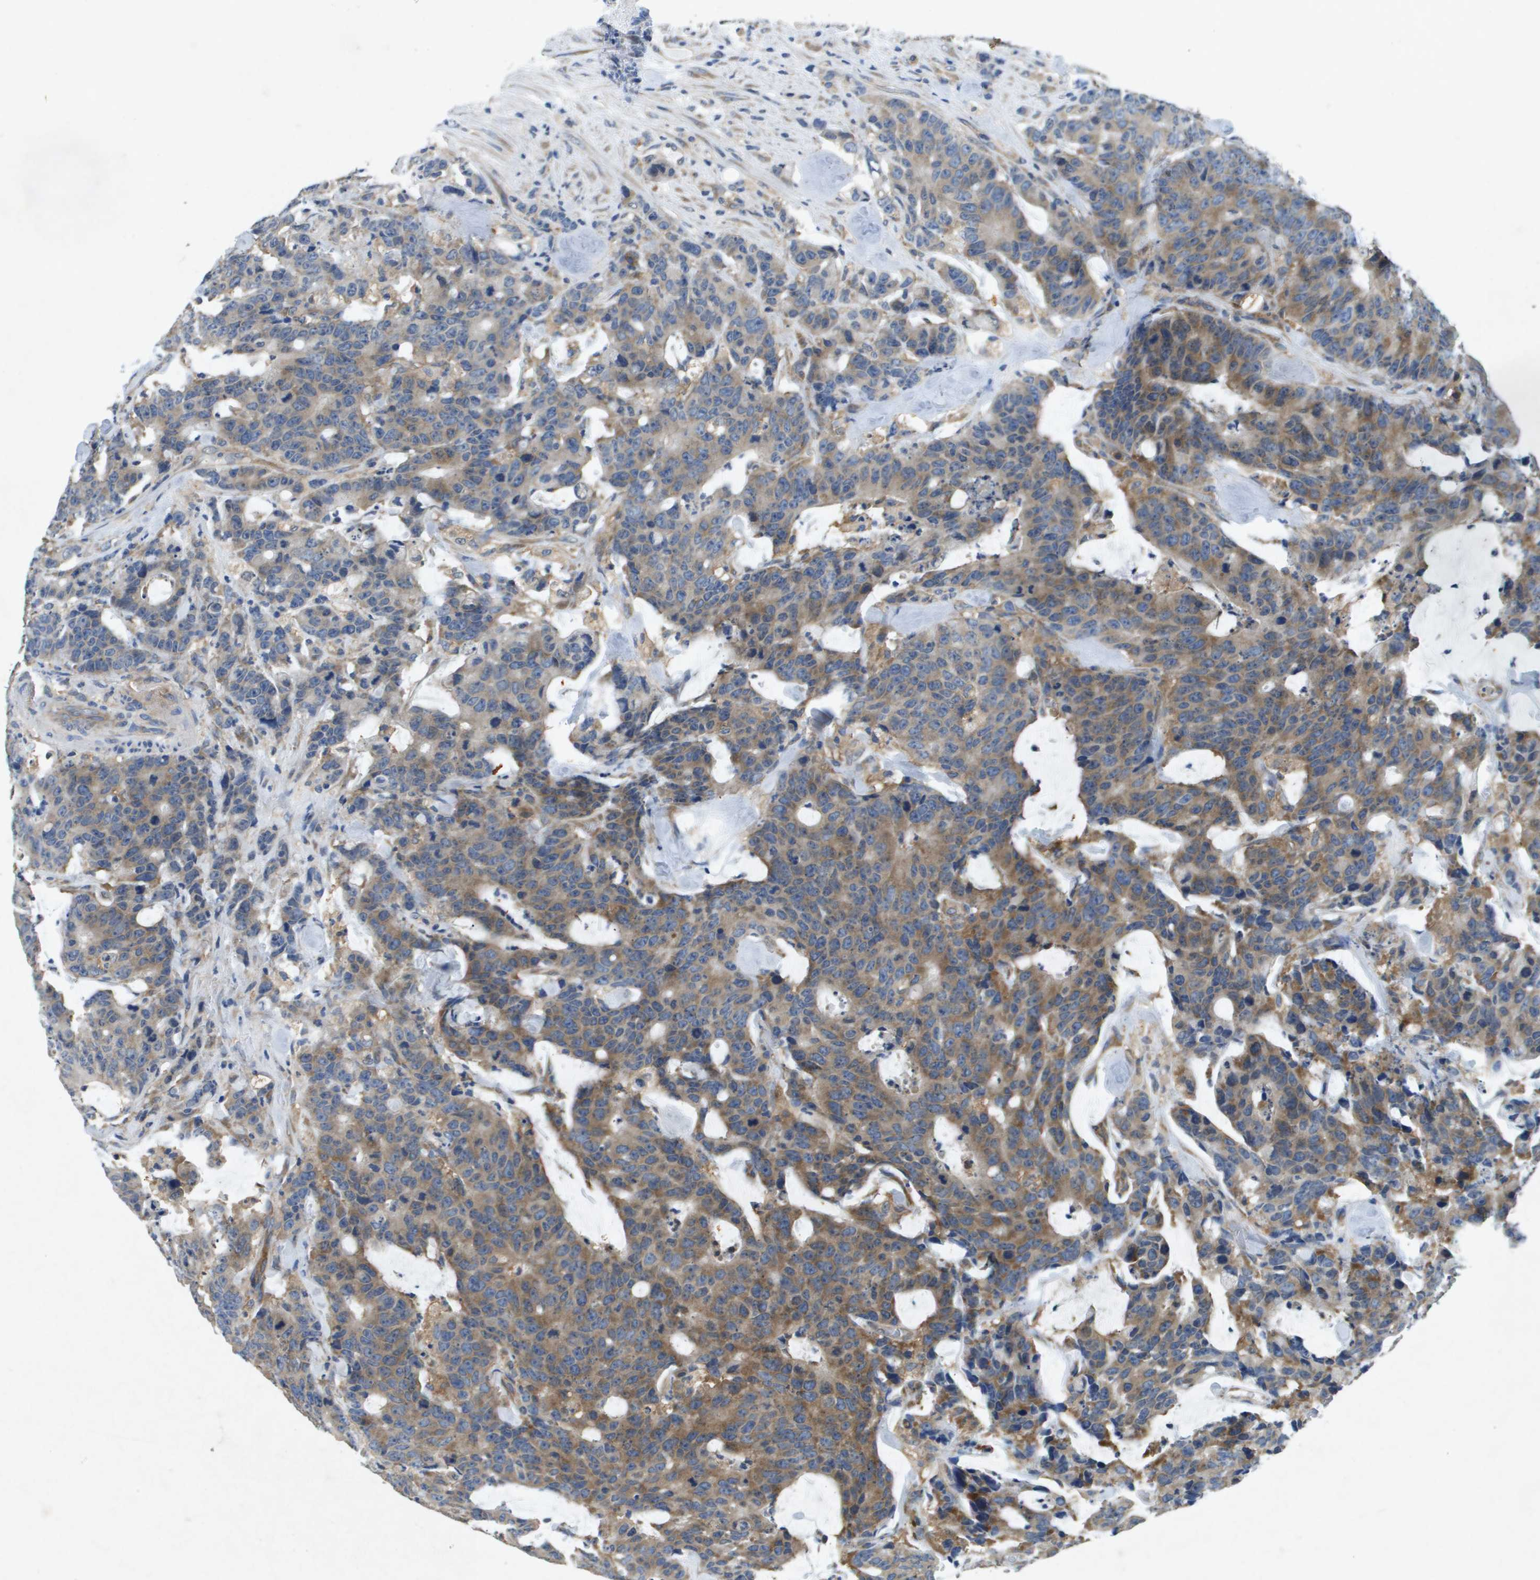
{"staining": {"intensity": "moderate", "quantity": ">75%", "location": "cytoplasmic/membranous"}, "tissue": "colorectal cancer", "cell_type": "Tumor cells", "image_type": "cancer", "snomed": [{"axis": "morphology", "description": "Adenocarcinoma, NOS"}, {"axis": "topography", "description": "Colon"}], "caption": "Protein expression by immunohistochemistry (IHC) shows moderate cytoplasmic/membranous expression in approximately >75% of tumor cells in colorectal adenocarcinoma.", "gene": "PTPRT", "patient": {"sex": "female", "age": 86}}